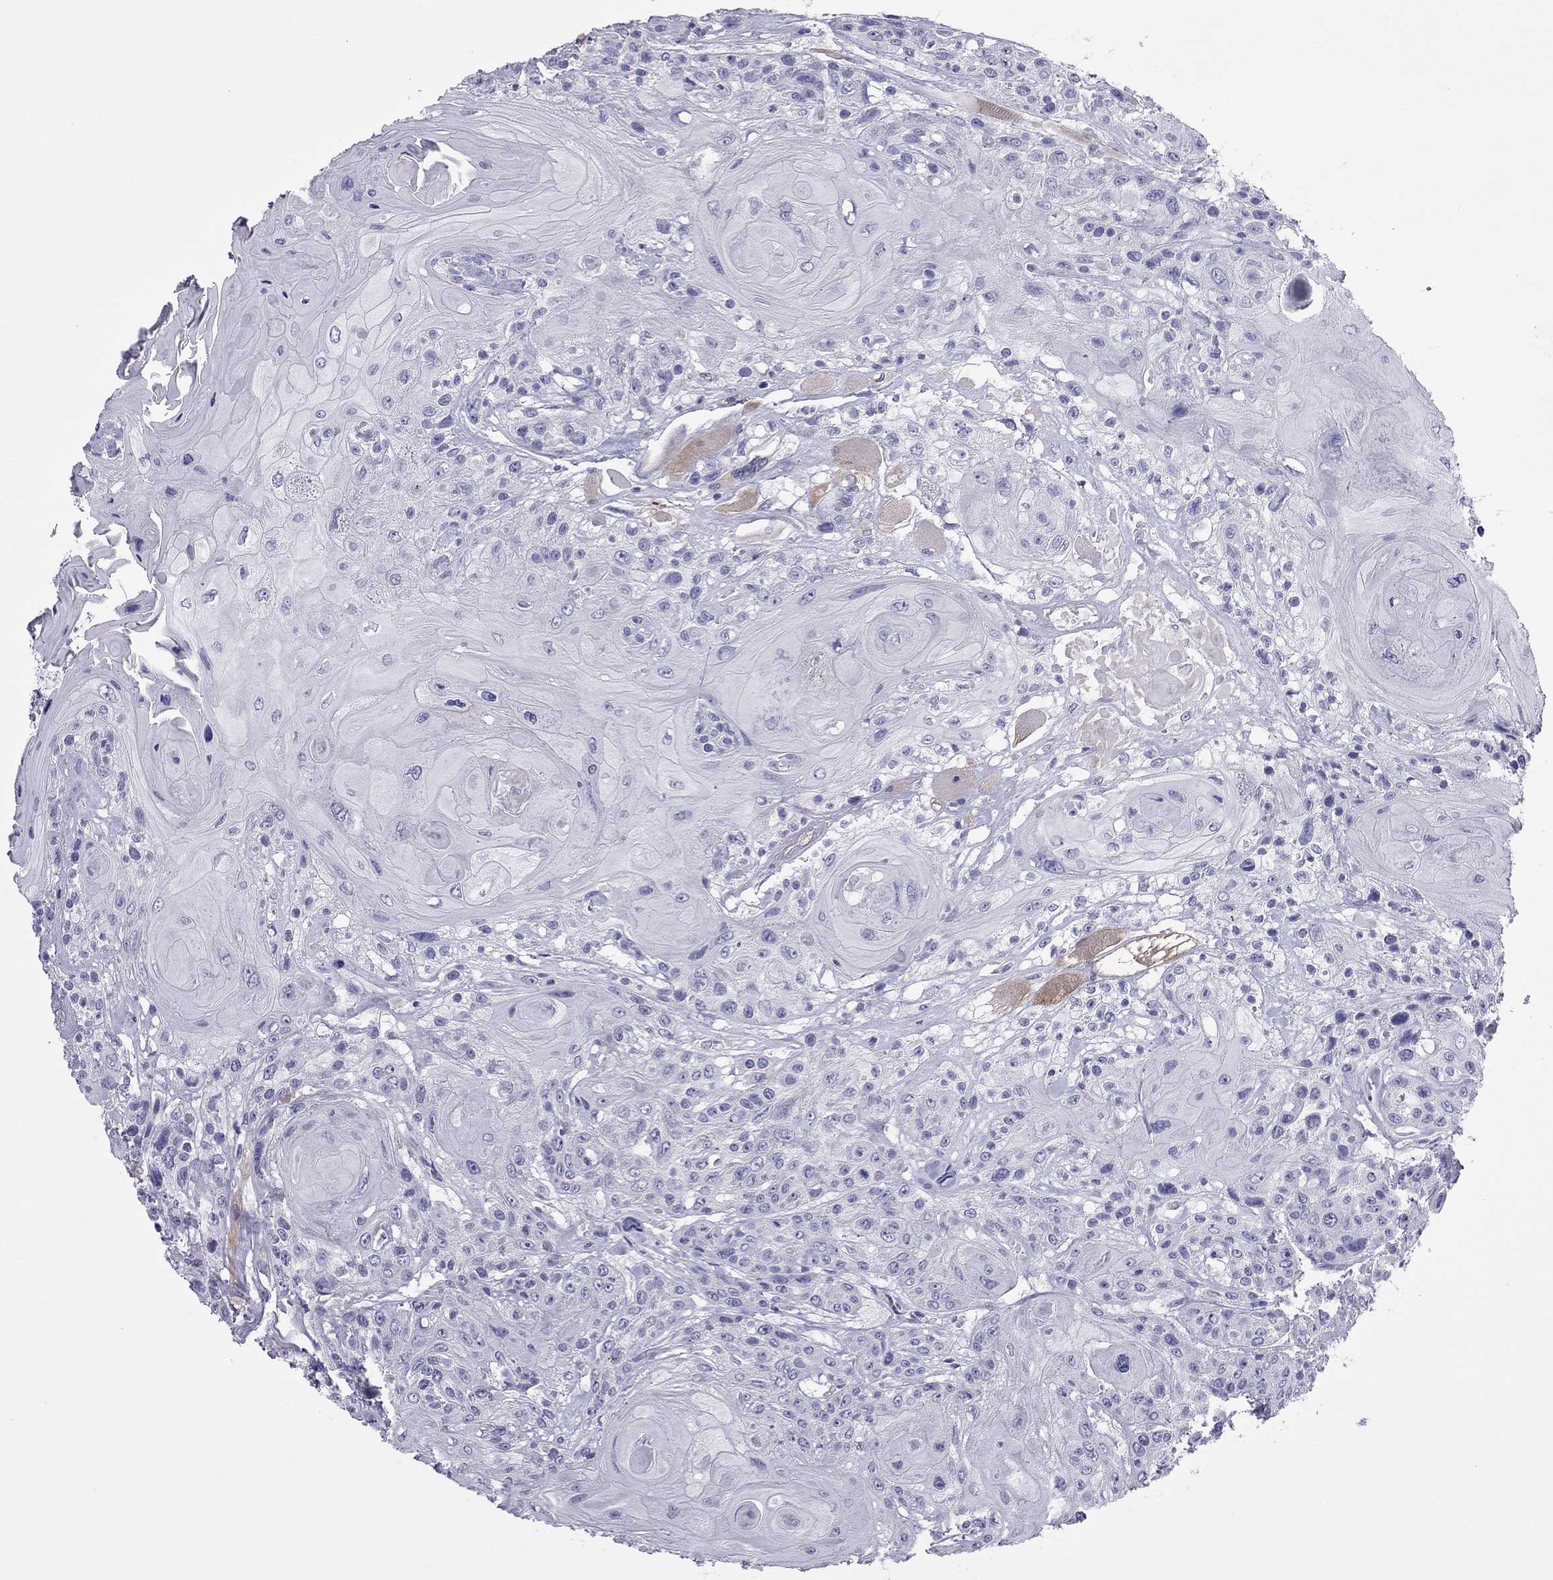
{"staining": {"intensity": "negative", "quantity": "none", "location": "none"}, "tissue": "head and neck cancer", "cell_type": "Tumor cells", "image_type": "cancer", "snomed": [{"axis": "morphology", "description": "Squamous cell carcinoma, NOS"}, {"axis": "topography", "description": "Head-Neck"}], "caption": "This is an immunohistochemistry (IHC) photomicrograph of squamous cell carcinoma (head and neck). There is no expression in tumor cells.", "gene": "PPP1R3A", "patient": {"sex": "female", "age": 59}}